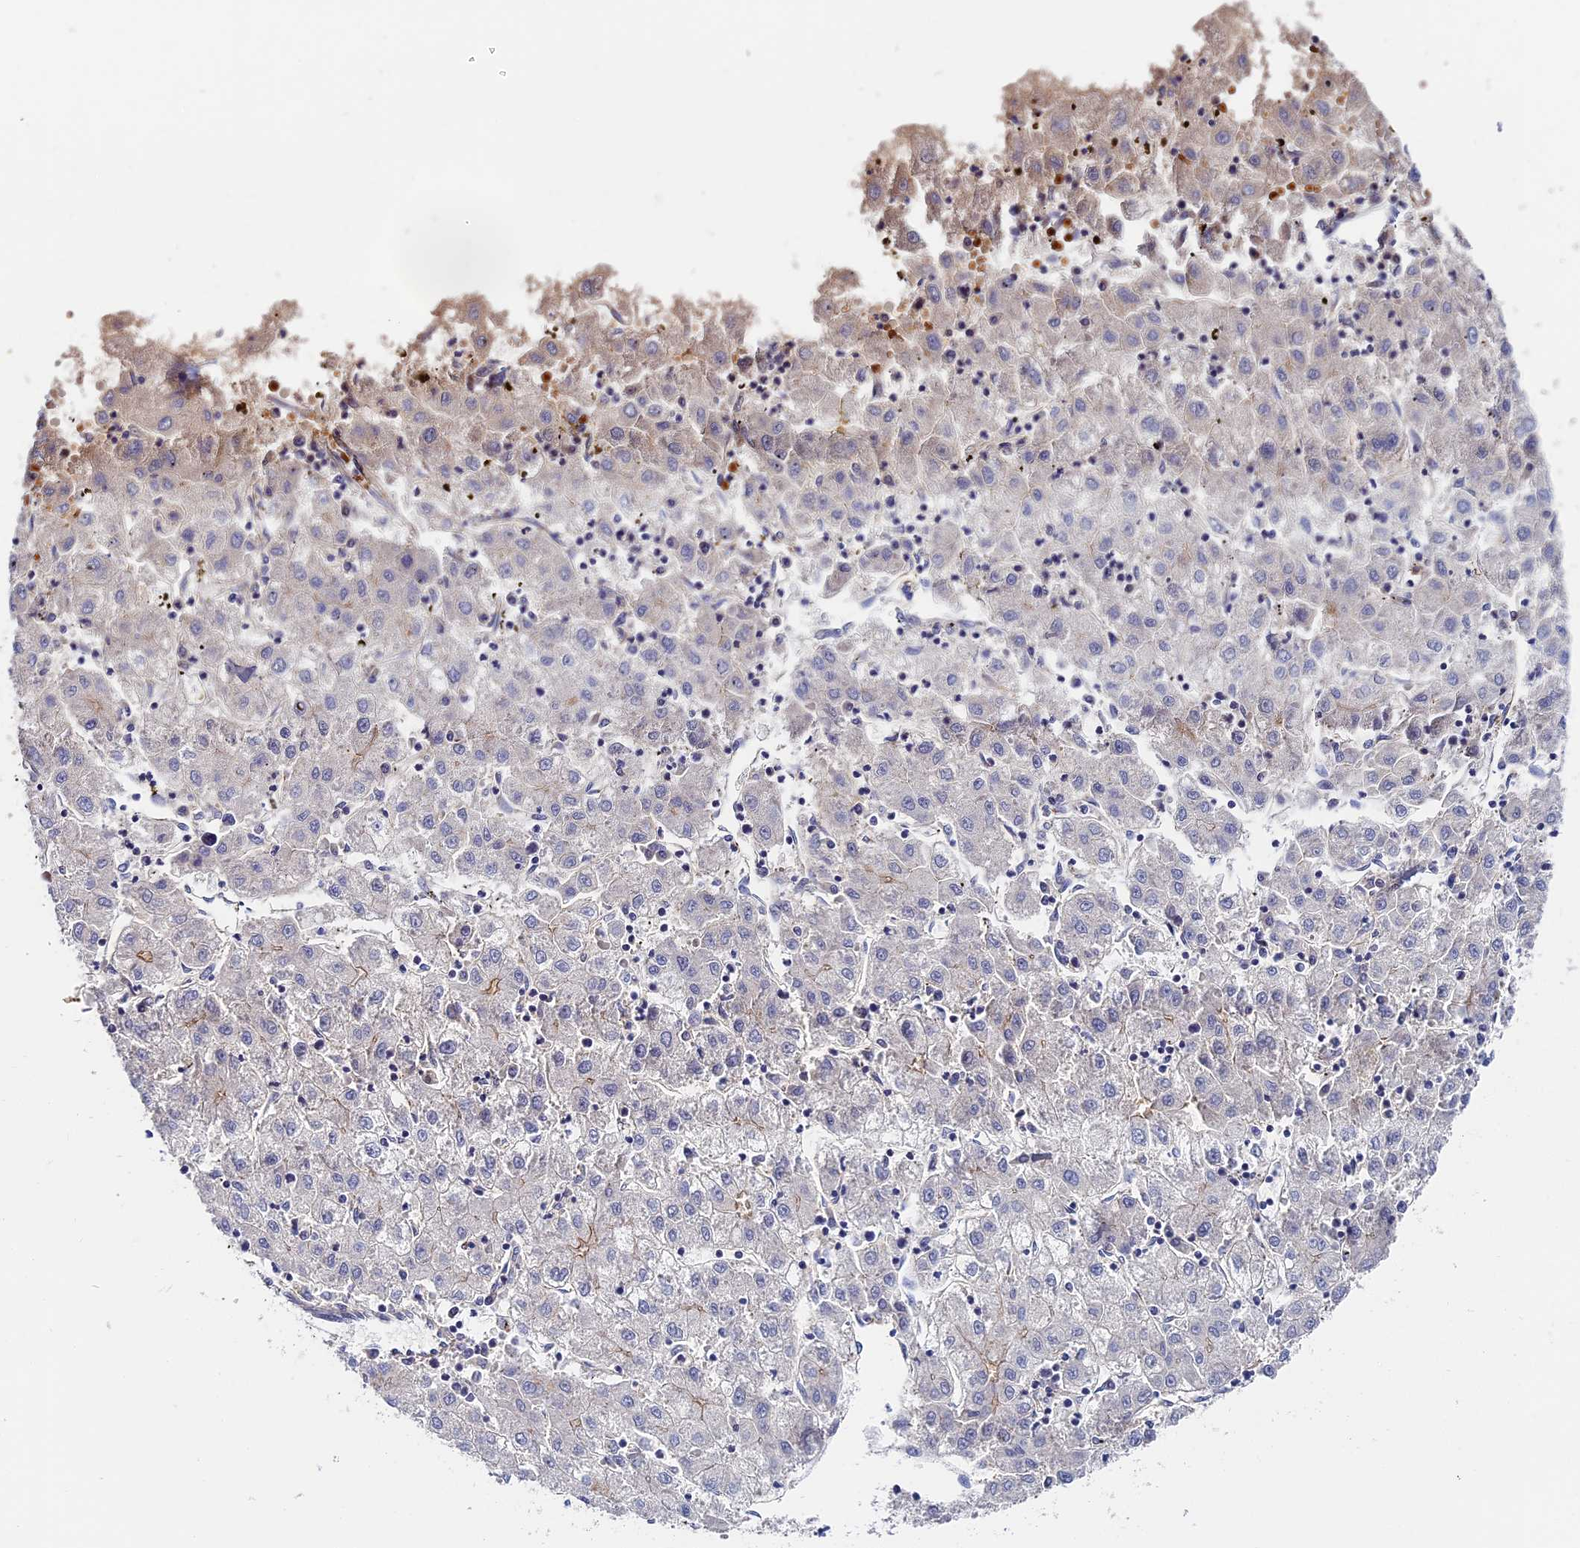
{"staining": {"intensity": "weak", "quantity": "<25%", "location": "cytoplasmic/membranous"}, "tissue": "liver cancer", "cell_type": "Tumor cells", "image_type": "cancer", "snomed": [{"axis": "morphology", "description": "Carcinoma, Hepatocellular, NOS"}, {"axis": "topography", "description": "Liver"}], "caption": "This micrograph is of liver hepatocellular carcinoma stained with immunohistochemistry to label a protein in brown with the nuclei are counter-stained blue. There is no staining in tumor cells.", "gene": "MISP3", "patient": {"sex": "male", "age": 72}}